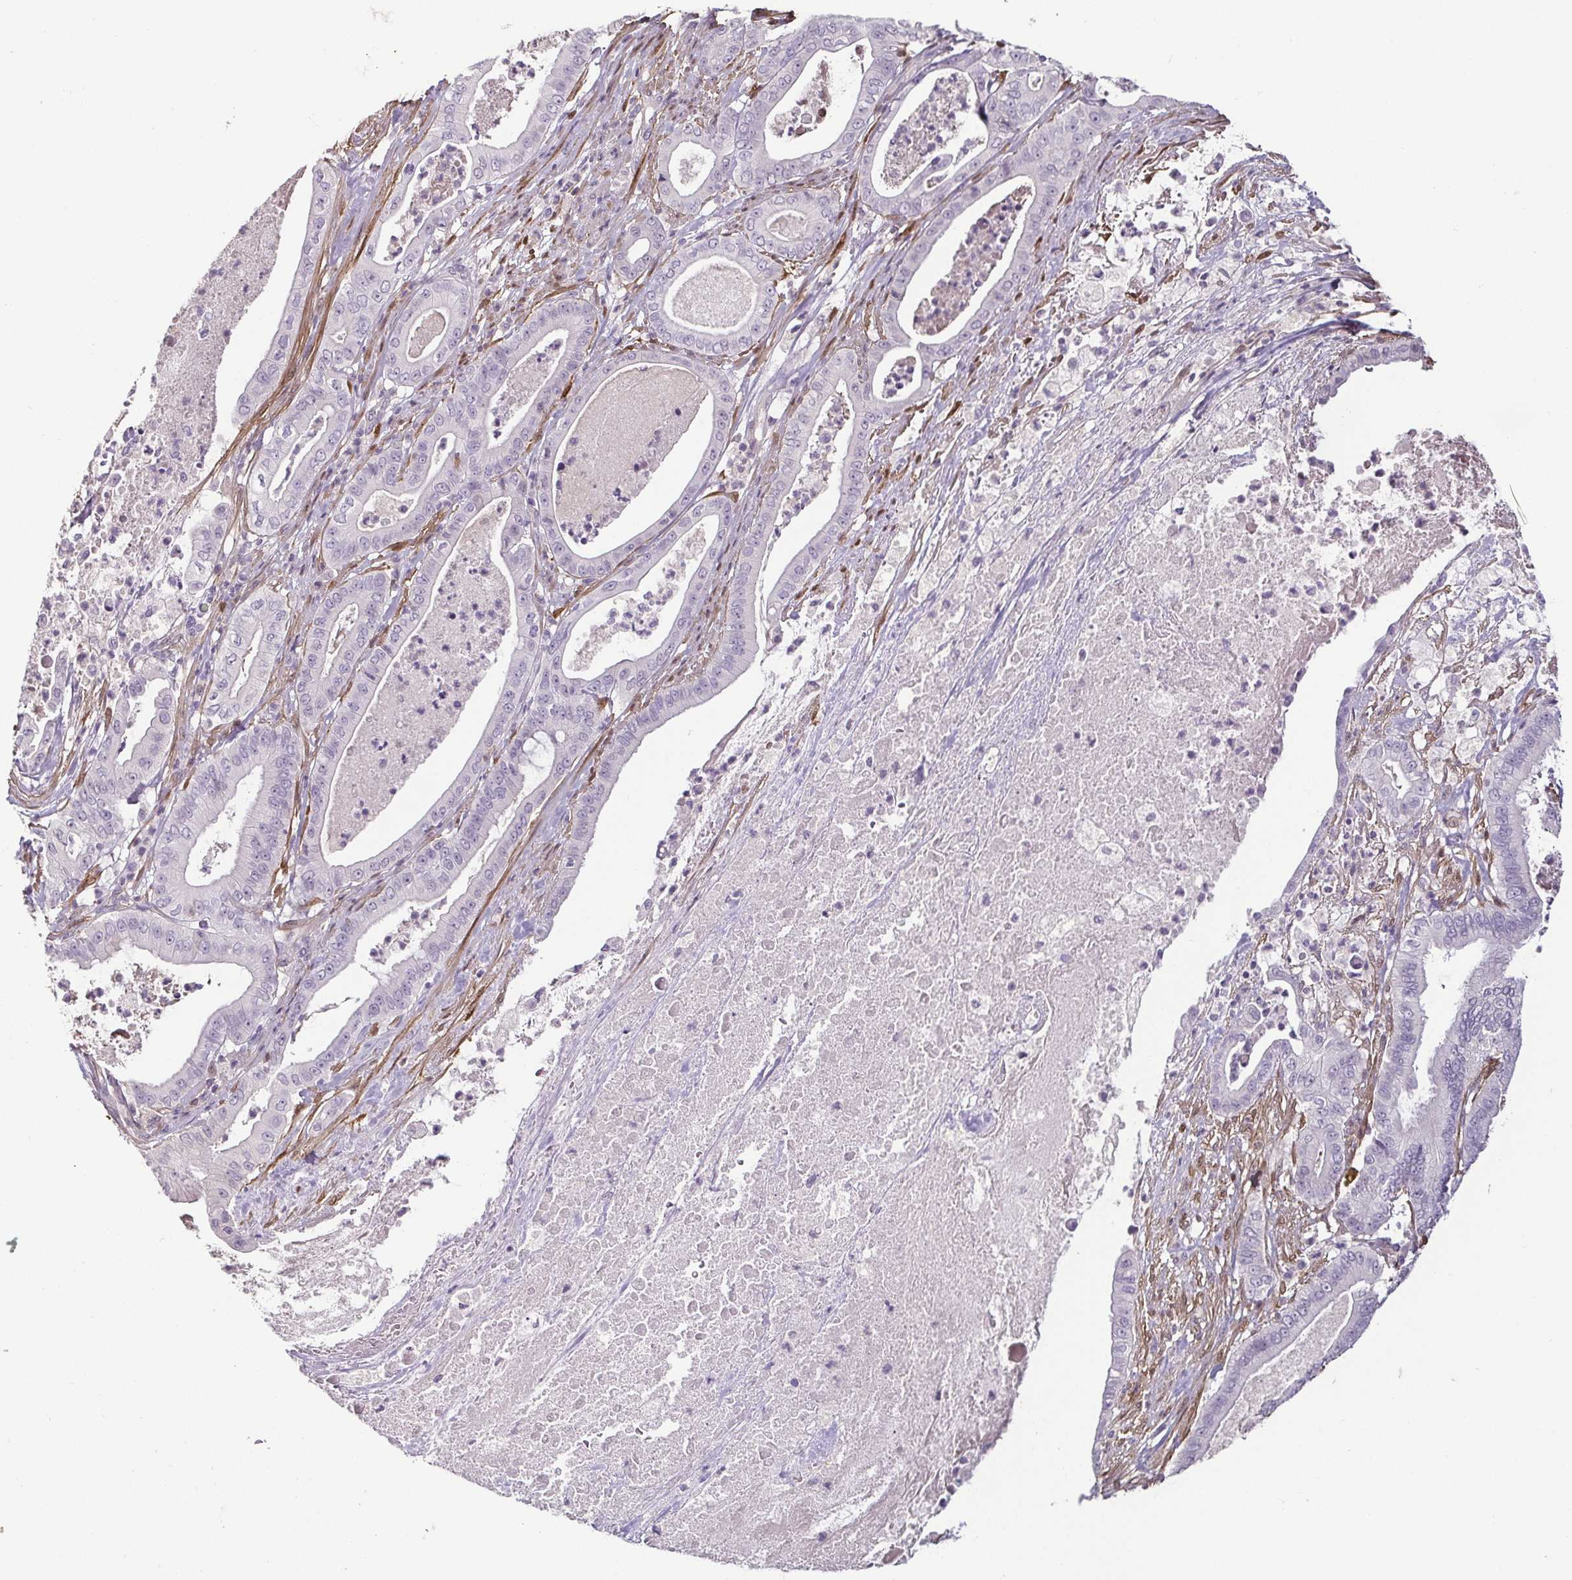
{"staining": {"intensity": "negative", "quantity": "none", "location": "none"}, "tissue": "pancreatic cancer", "cell_type": "Tumor cells", "image_type": "cancer", "snomed": [{"axis": "morphology", "description": "Adenocarcinoma, NOS"}, {"axis": "topography", "description": "Pancreas"}], "caption": "High power microscopy image of an immunohistochemistry (IHC) histopathology image of adenocarcinoma (pancreatic), revealing no significant staining in tumor cells. The staining was performed using DAB to visualize the protein expression in brown, while the nuclei were stained in blue with hematoxylin (Magnification: 20x).", "gene": "HOPX", "patient": {"sex": "male", "age": 71}}